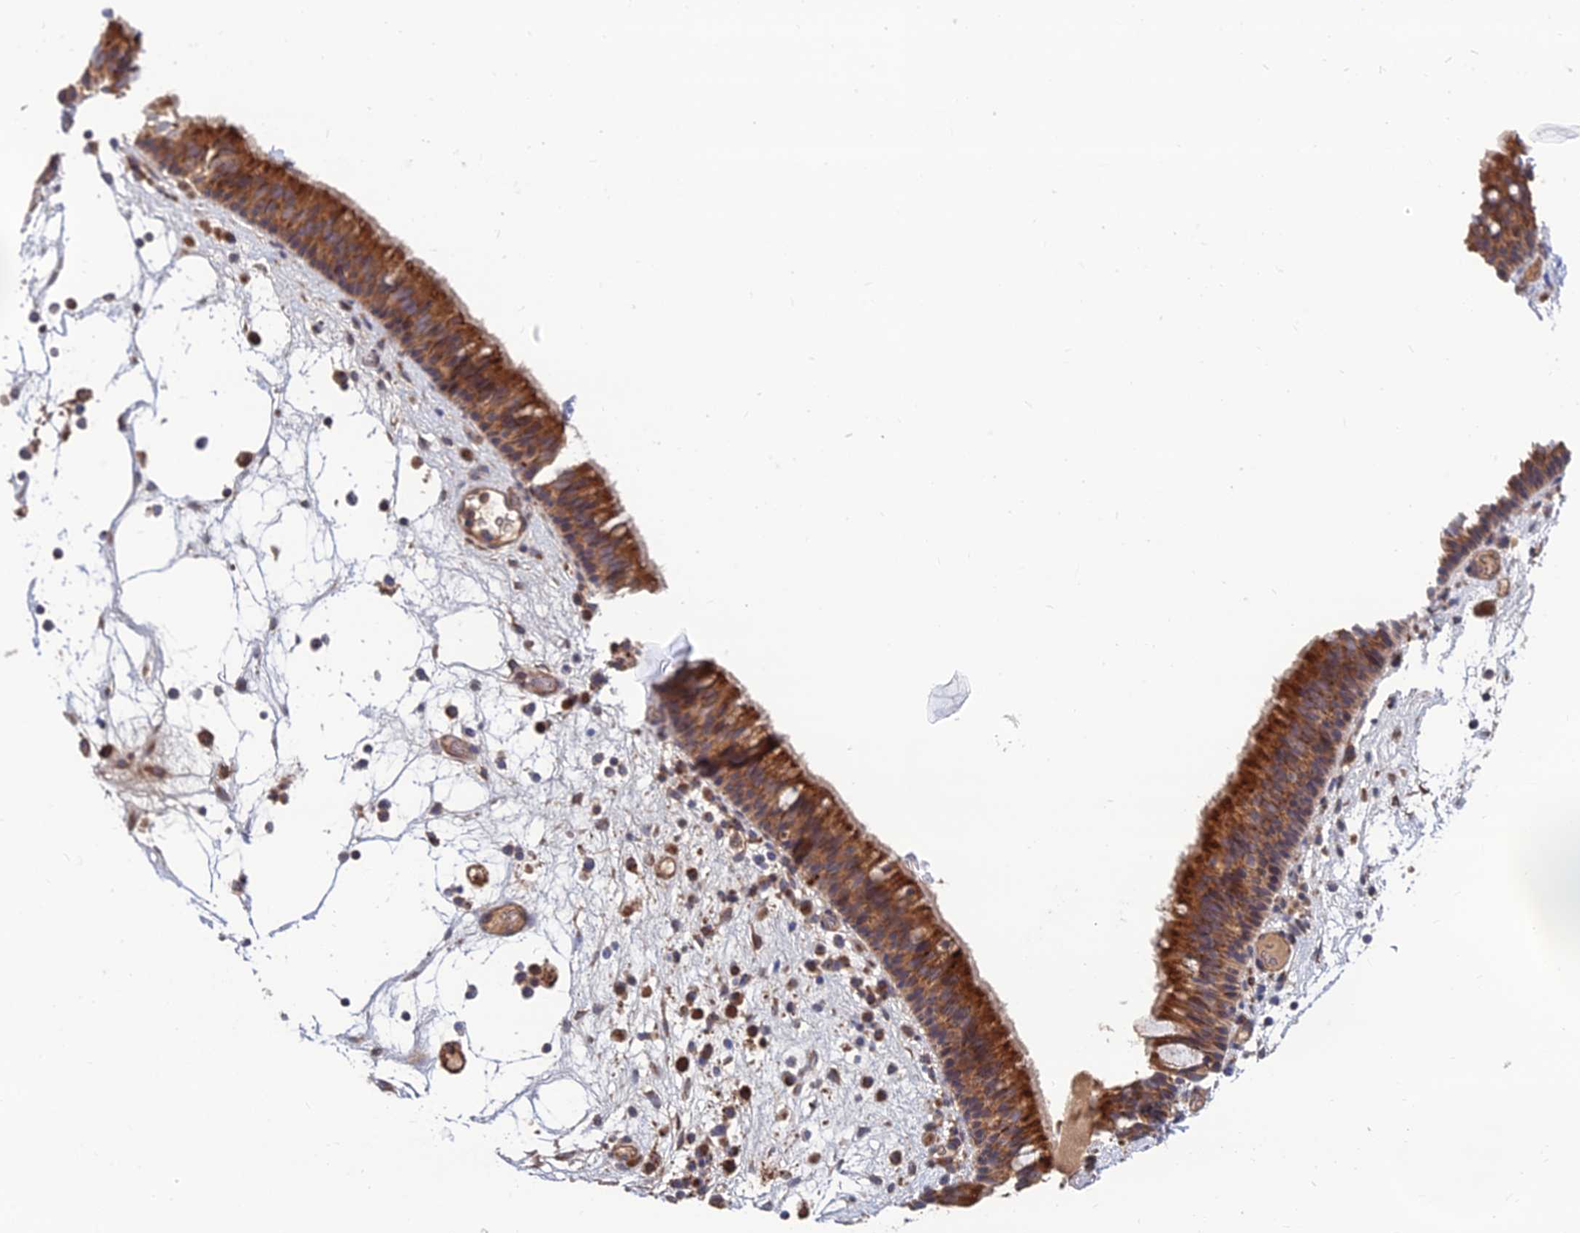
{"staining": {"intensity": "moderate", "quantity": ">75%", "location": "cytoplasmic/membranous"}, "tissue": "nasopharynx", "cell_type": "Respiratory epithelial cells", "image_type": "normal", "snomed": [{"axis": "morphology", "description": "Normal tissue, NOS"}, {"axis": "morphology", "description": "Inflammation, NOS"}, {"axis": "morphology", "description": "Malignant melanoma, Metastatic site"}, {"axis": "topography", "description": "Nasopharynx"}], "caption": "Respiratory epithelial cells show medium levels of moderate cytoplasmic/membranous staining in approximately >75% of cells in normal nasopharynx.", "gene": "RIC8B", "patient": {"sex": "male", "age": 70}}